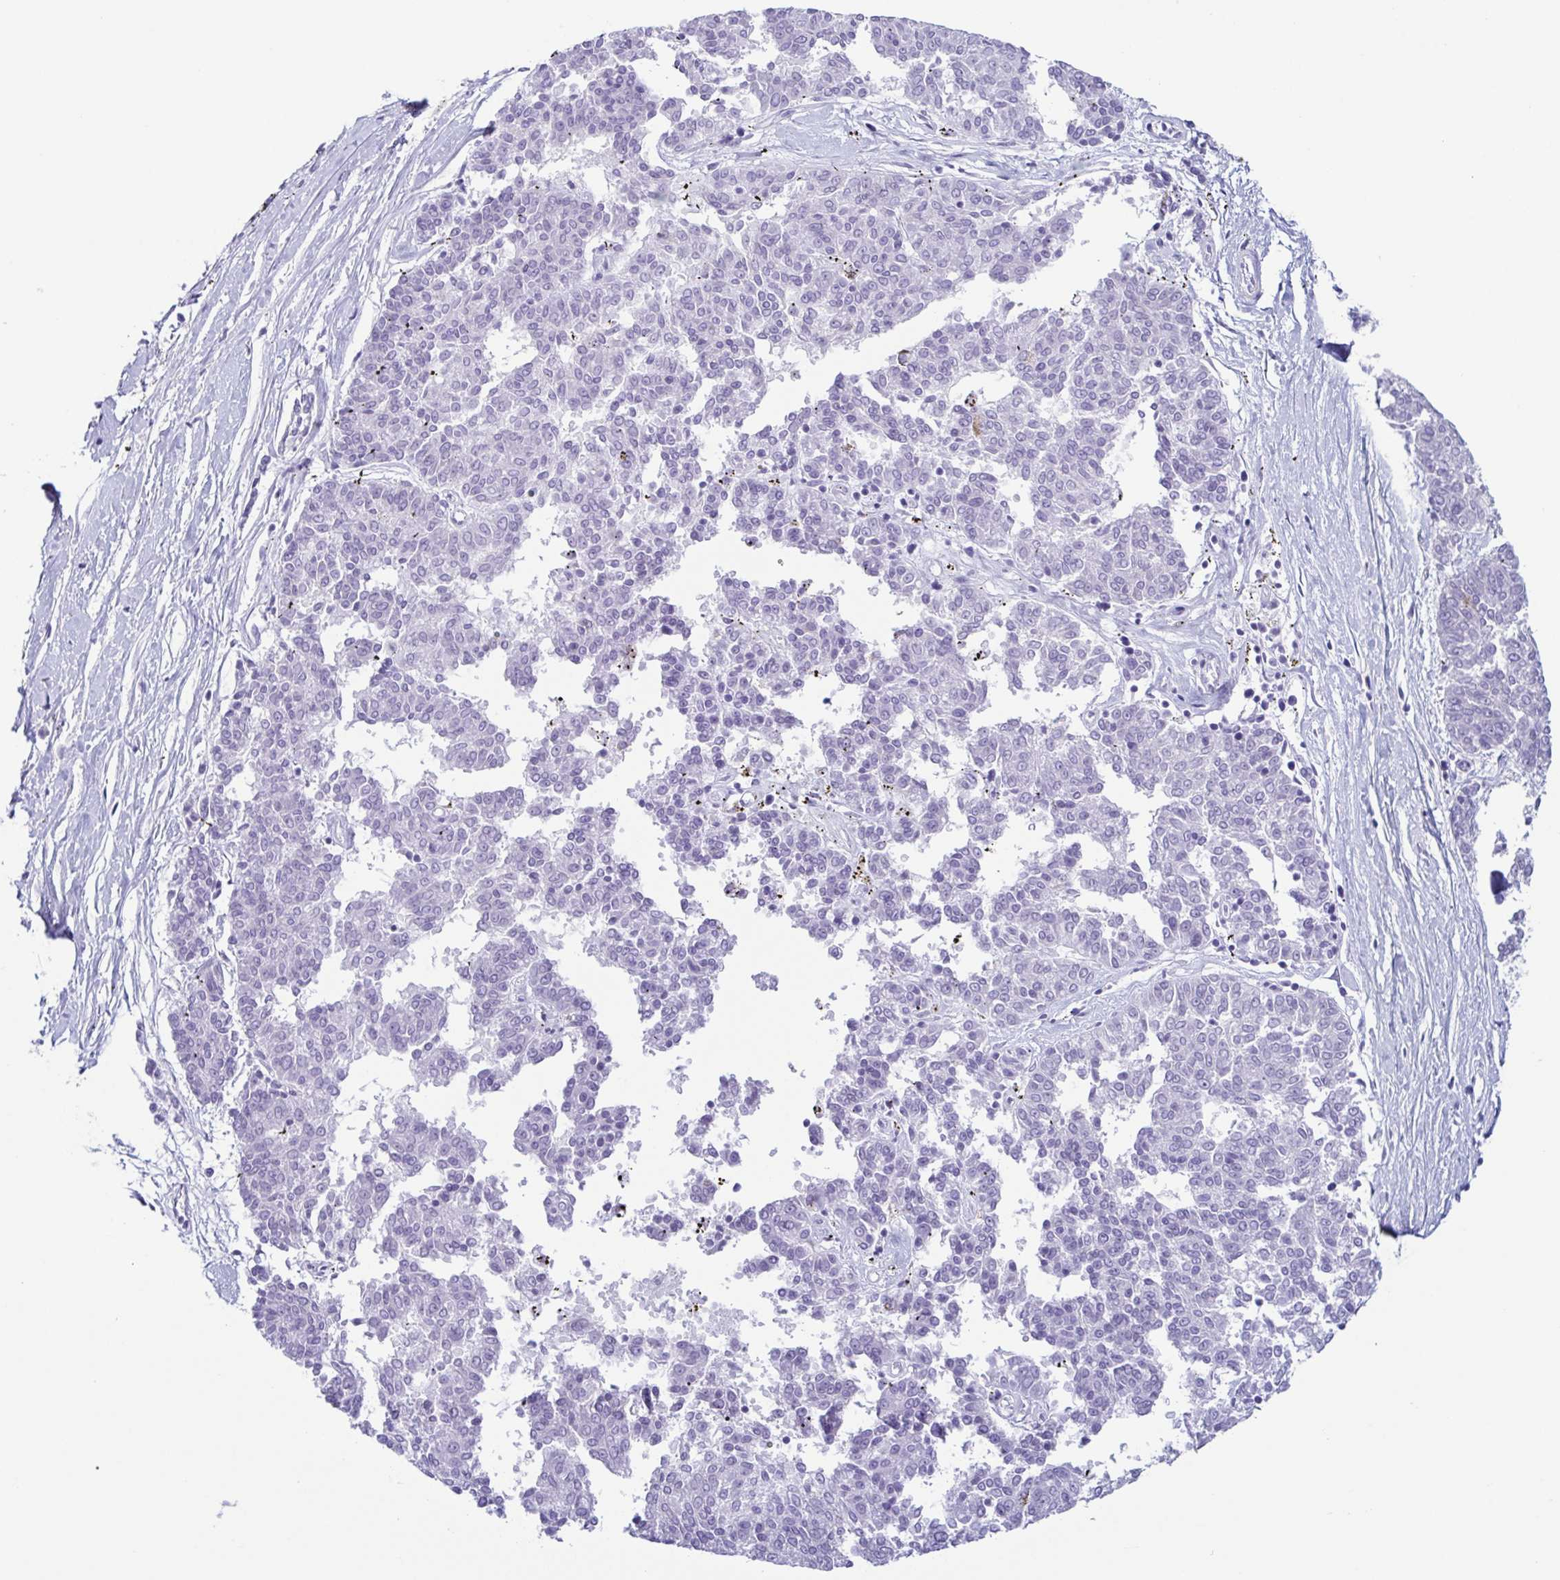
{"staining": {"intensity": "negative", "quantity": "none", "location": "none"}, "tissue": "melanoma", "cell_type": "Tumor cells", "image_type": "cancer", "snomed": [{"axis": "morphology", "description": "Malignant melanoma, NOS"}, {"axis": "topography", "description": "Skin"}], "caption": "A micrograph of melanoma stained for a protein shows no brown staining in tumor cells.", "gene": "AZU1", "patient": {"sex": "female", "age": 72}}